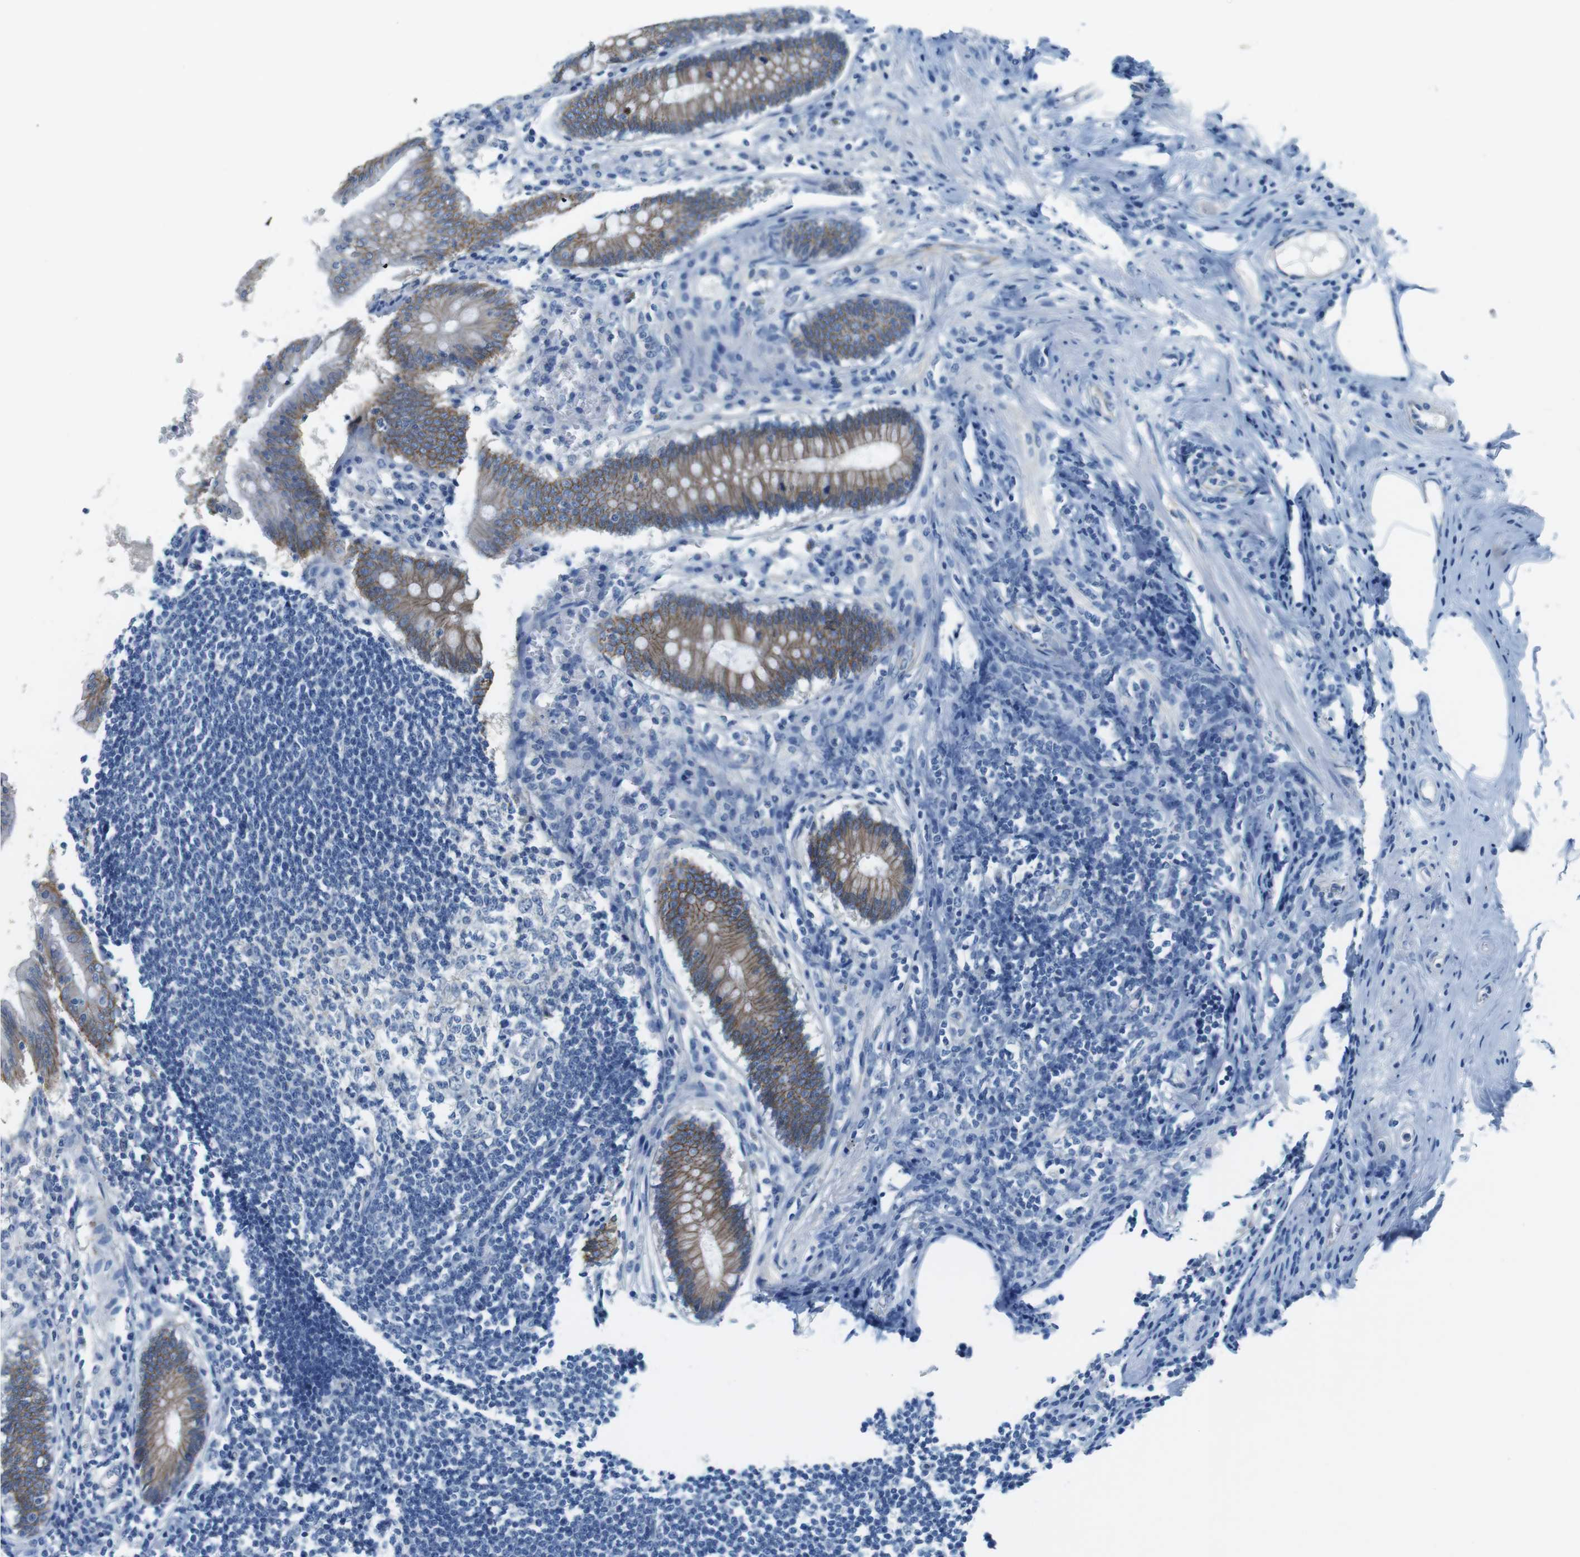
{"staining": {"intensity": "moderate", "quantity": ">75%", "location": "cytoplasmic/membranous"}, "tissue": "appendix", "cell_type": "Glandular cells", "image_type": "normal", "snomed": [{"axis": "morphology", "description": "Normal tissue, NOS"}, {"axis": "topography", "description": "Appendix"}], "caption": "Normal appendix demonstrates moderate cytoplasmic/membranous staining in approximately >75% of glandular cells, visualized by immunohistochemistry.", "gene": "SLC6A6", "patient": {"sex": "female", "age": 50}}